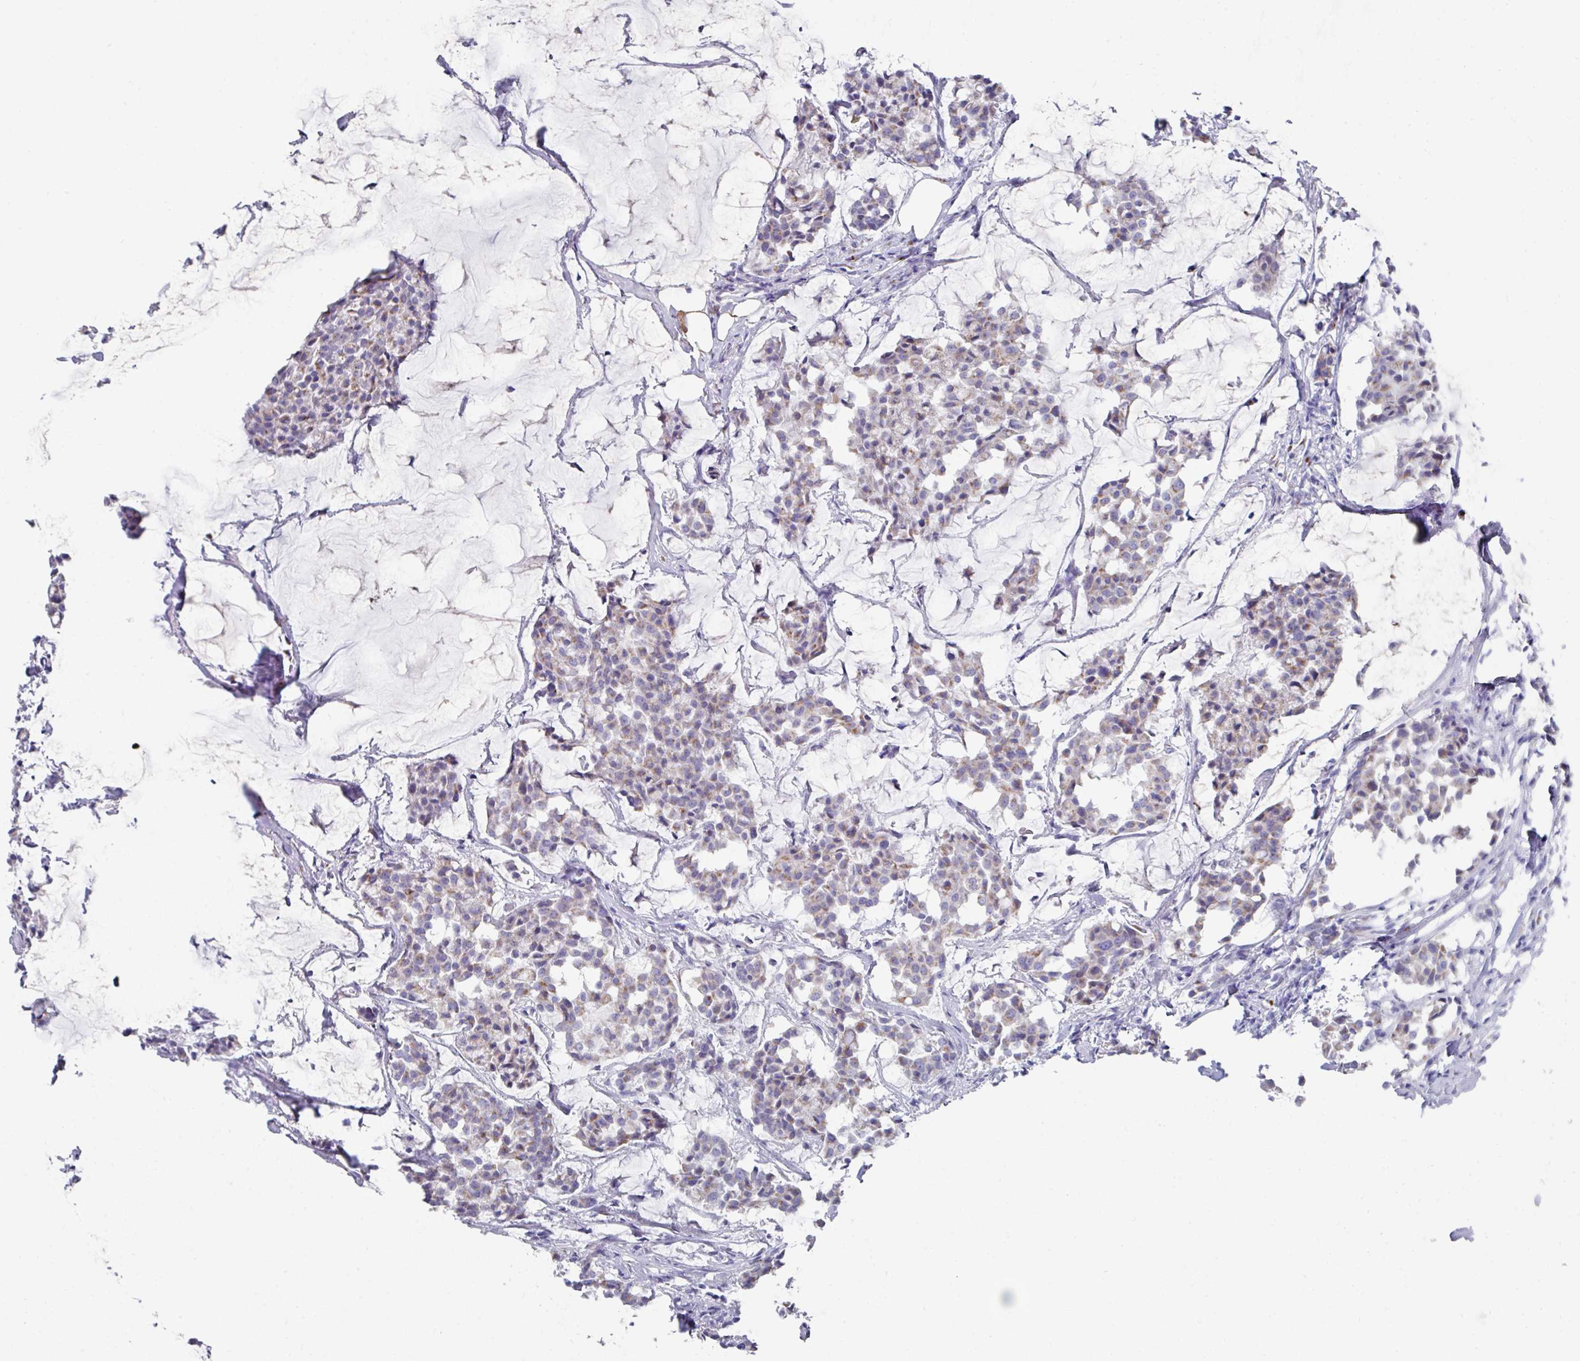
{"staining": {"intensity": "weak", "quantity": "25%-75%", "location": "cytoplasmic/membranous"}, "tissue": "breast cancer", "cell_type": "Tumor cells", "image_type": "cancer", "snomed": [{"axis": "morphology", "description": "Duct carcinoma"}, {"axis": "topography", "description": "Breast"}], "caption": "Human breast intraductal carcinoma stained for a protein (brown) reveals weak cytoplasmic/membranous positive staining in approximately 25%-75% of tumor cells.", "gene": "VKORC1L1", "patient": {"sex": "female", "age": 93}}